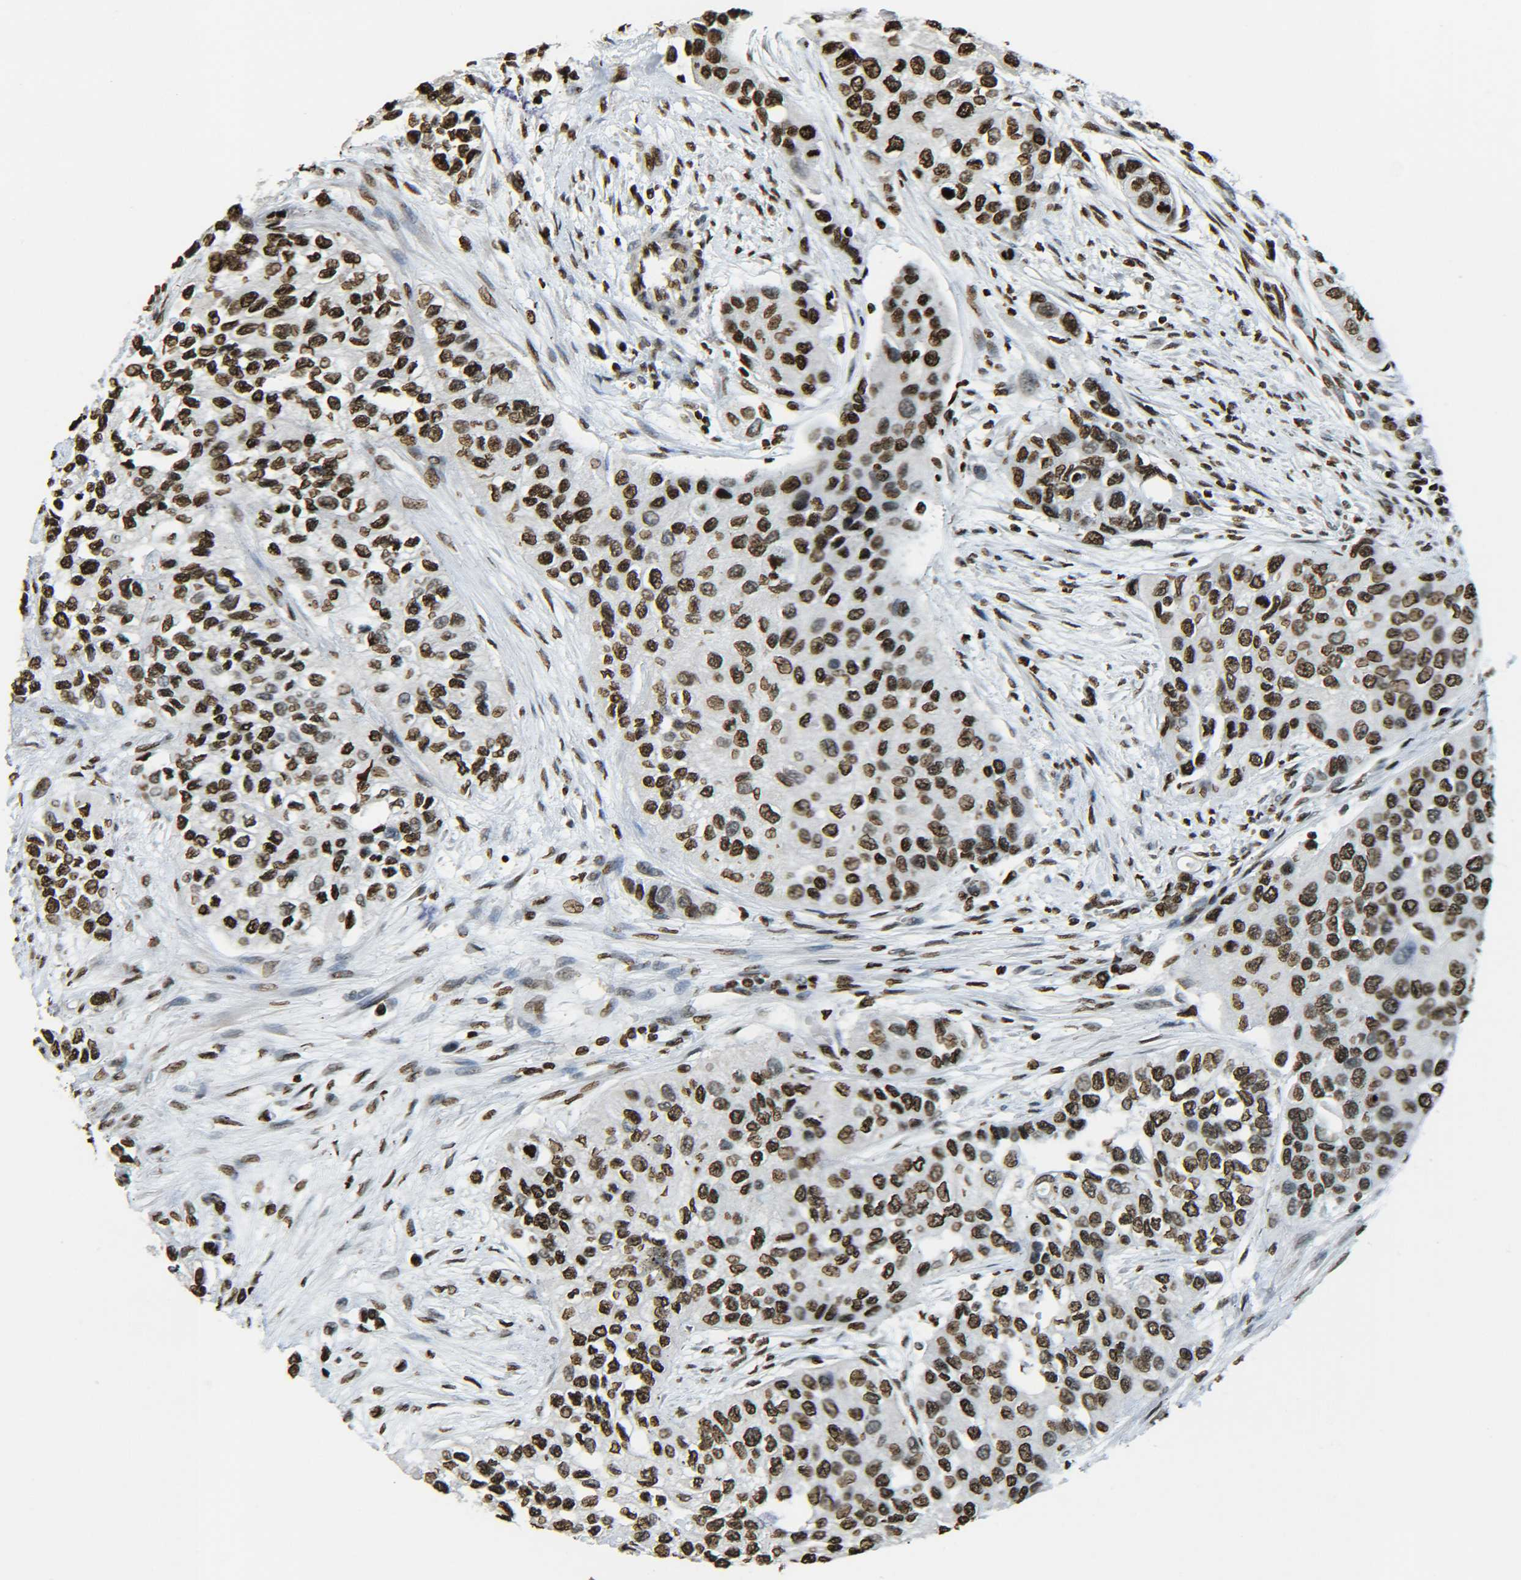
{"staining": {"intensity": "strong", "quantity": ">75%", "location": "nuclear"}, "tissue": "urothelial cancer", "cell_type": "Tumor cells", "image_type": "cancer", "snomed": [{"axis": "morphology", "description": "Urothelial carcinoma, High grade"}, {"axis": "topography", "description": "Urinary bladder"}], "caption": "The micrograph demonstrates a brown stain indicating the presence of a protein in the nuclear of tumor cells in high-grade urothelial carcinoma. The protein of interest is shown in brown color, while the nuclei are stained blue.", "gene": "H4C16", "patient": {"sex": "female", "age": 56}}